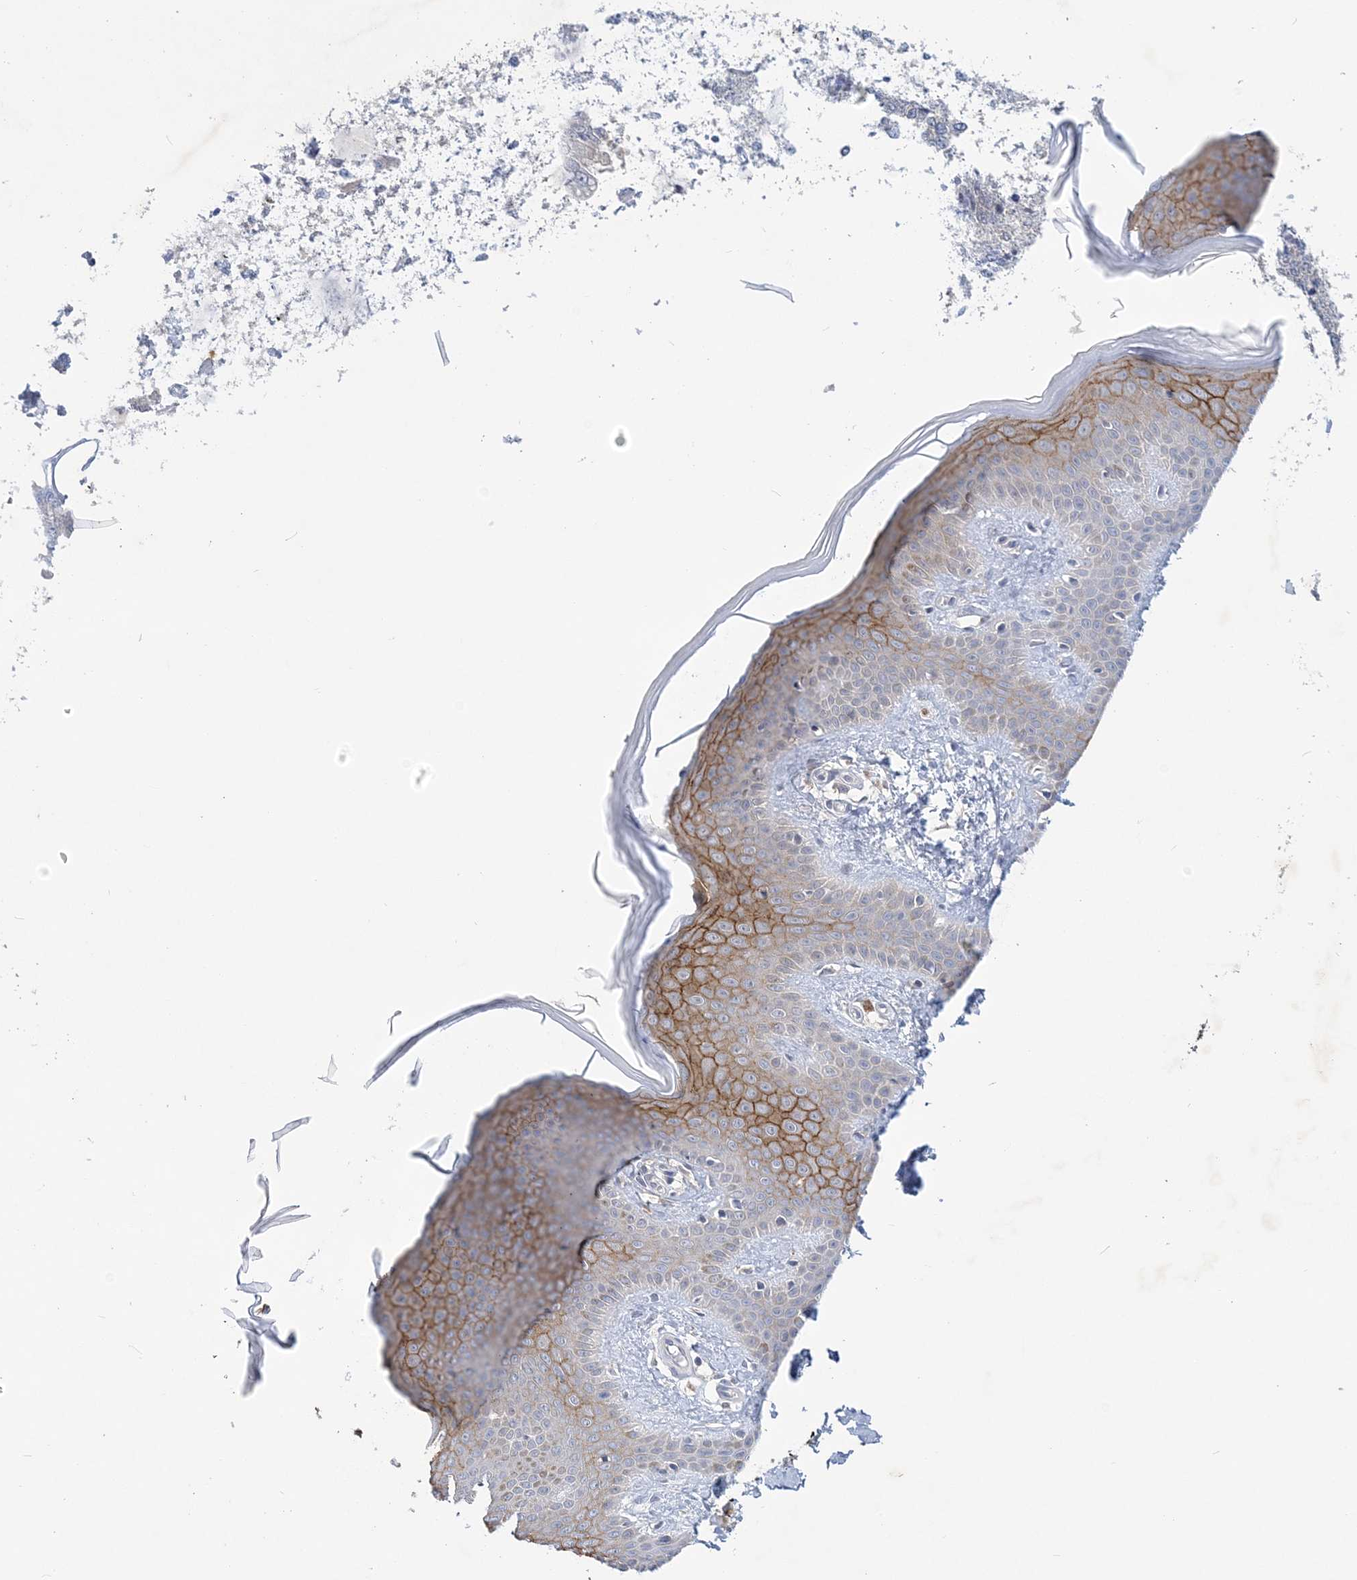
{"staining": {"intensity": "negative", "quantity": "none", "location": "none"}, "tissue": "skin", "cell_type": "Fibroblasts", "image_type": "normal", "snomed": [{"axis": "morphology", "description": "Normal tissue, NOS"}, {"axis": "topography", "description": "Skin"}], "caption": "Immunohistochemical staining of unremarkable skin displays no significant positivity in fibroblasts.", "gene": "ANKRD35", "patient": {"sex": "male", "age": 36}}